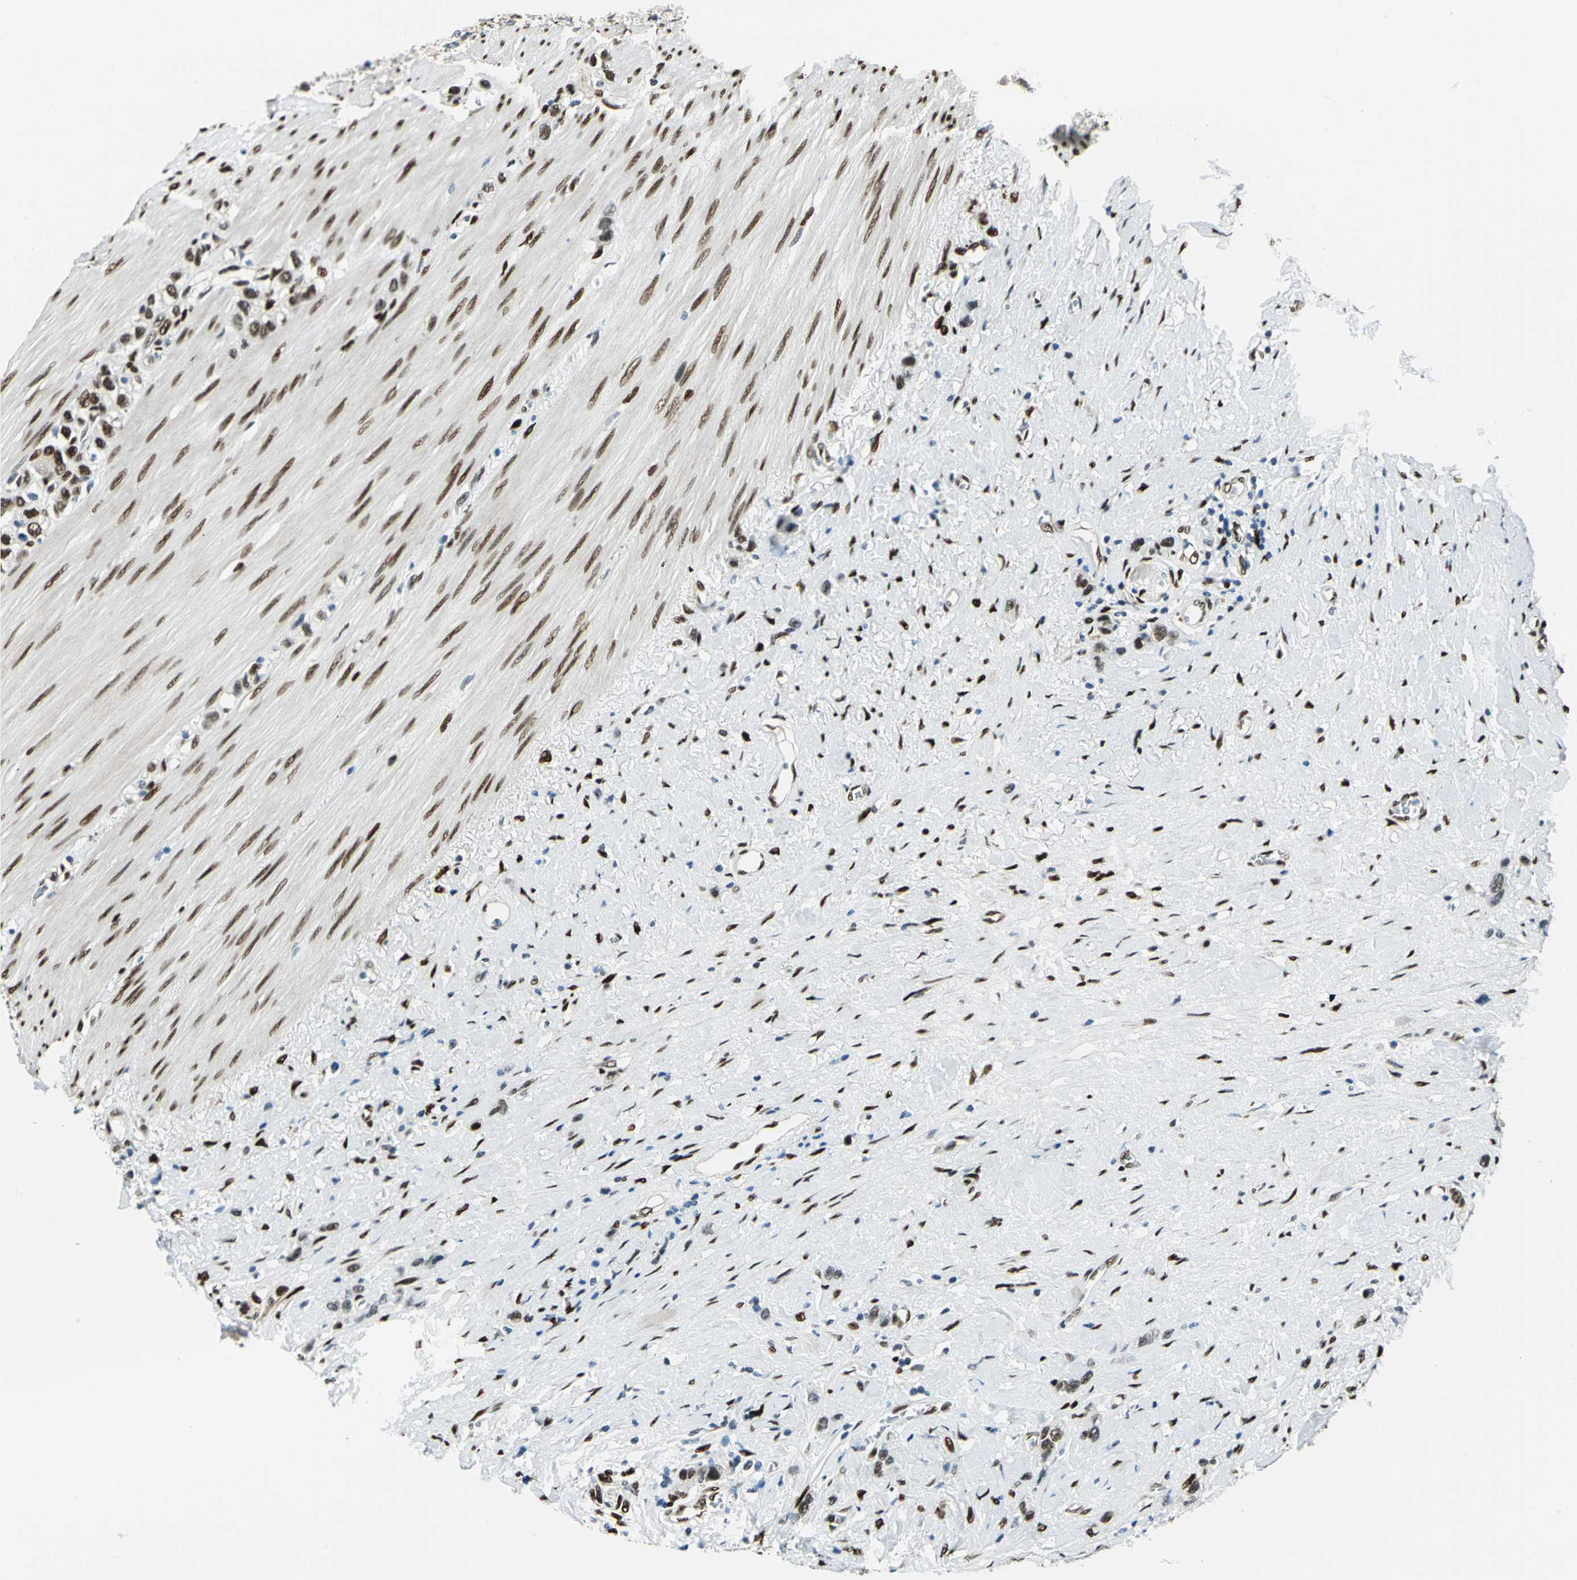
{"staining": {"intensity": "strong", "quantity": ">75%", "location": "nuclear"}, "tissue": "stomach cancer", "cell_type": "Tumor cells", "image_type": "cancer", "snomed": [{"axis": "morphology", "description": "Normal tissue, NOS"}, {"axis": "morphology", "description": "Adenocarcinoma, NOS"}, {"axis": "morphology", "description": "Adenocarcinoma, High grade"}, {"axis": "topography", "description": "Stomach, upper"}, {"axis": "topography", "description": "Stomach"}], "caption": "Brown immunohistochemical staining in adenocarcinoma (high-grade) (stomach) demonstrates strong nuclear expression in about >75% of tumor cells.", "gene": "NFIA", "patient": {"sex": "female", "age": 65}}